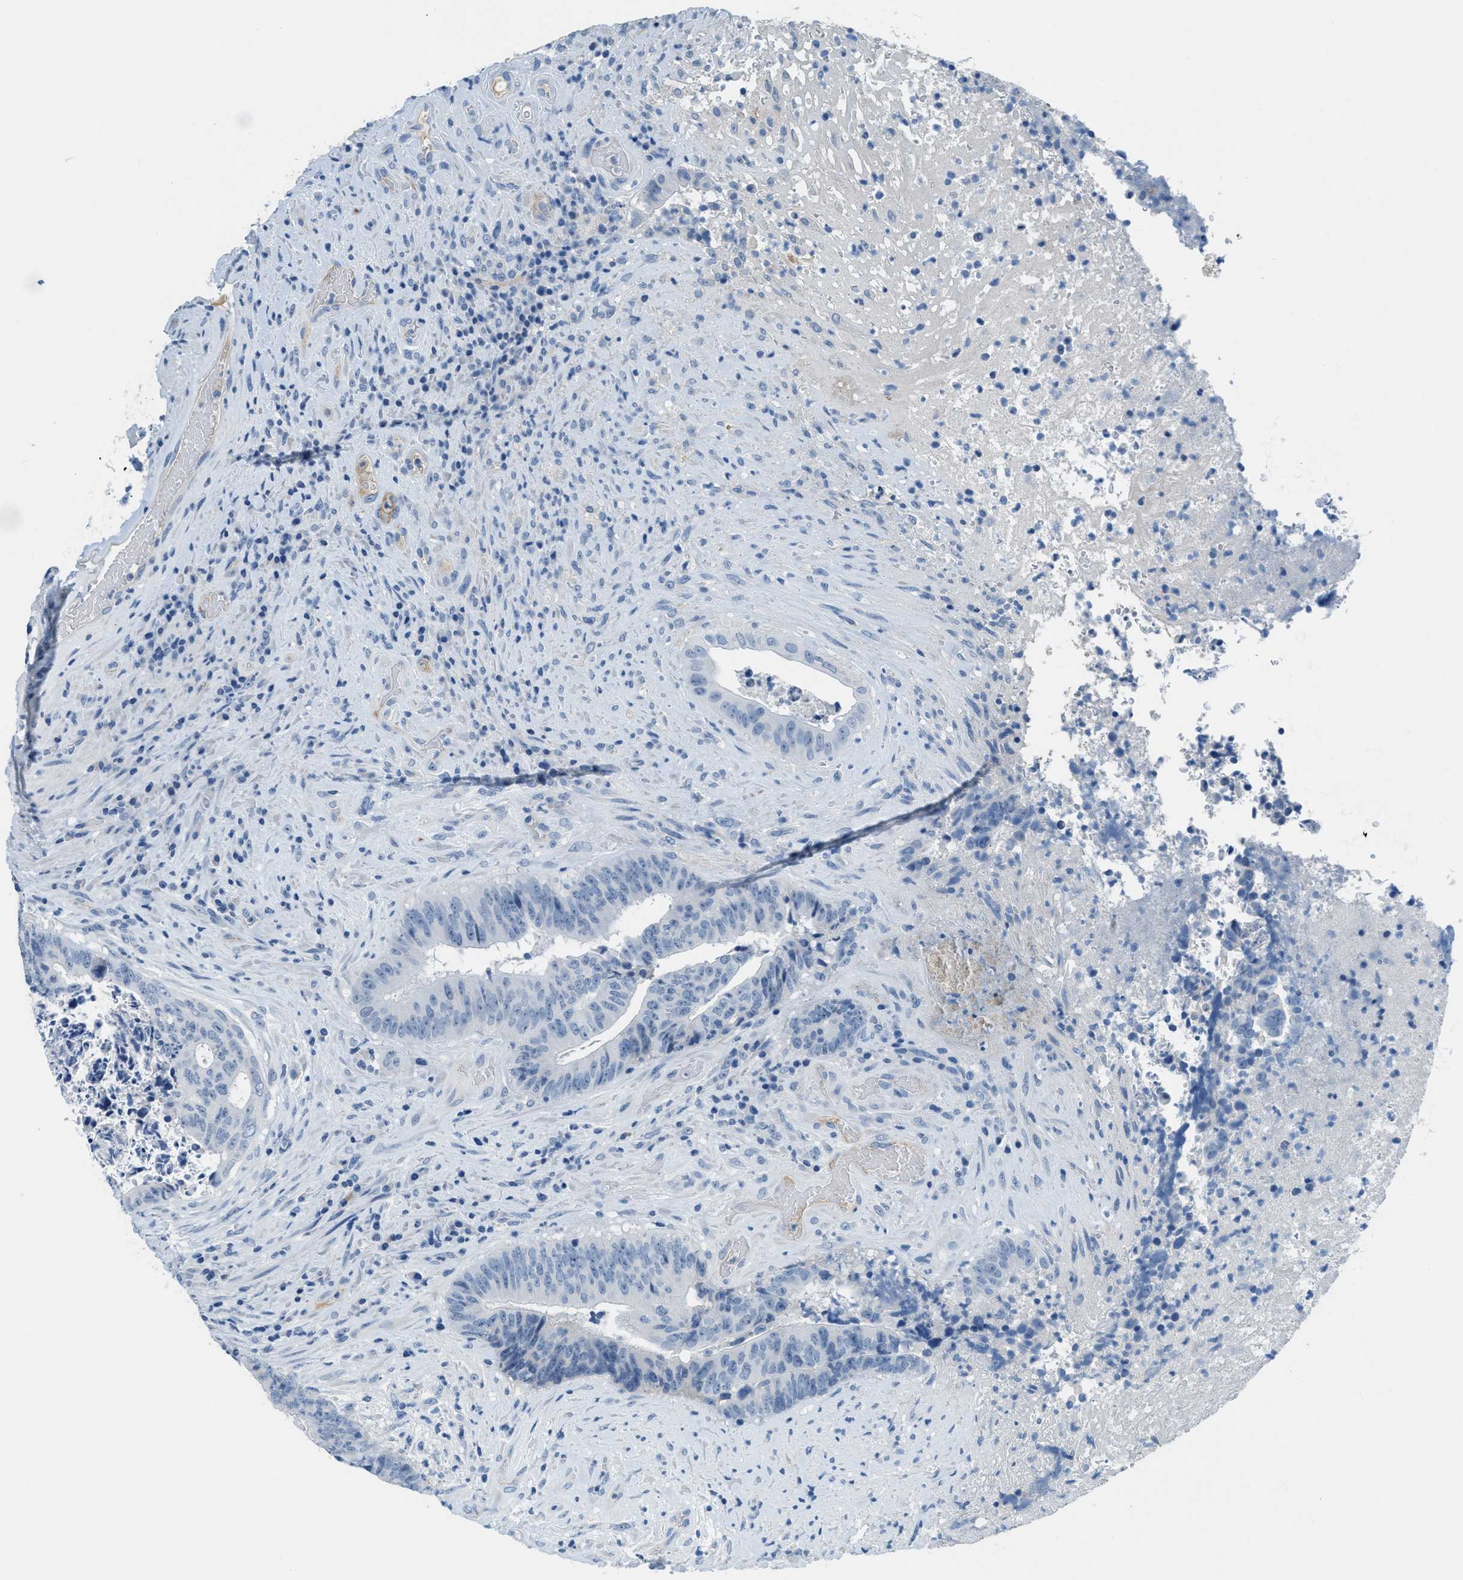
{"staining": {"intensity": "negative", "quantity": "none", "location": "none"}, "tissue": "colorectal cancer", "cell_type": "Tumor cells", "image_type": "cancer", "snomed": [{"axis": "morphology", "description": "Adenocarcinoma, NOS"}, {"axis": "topography", "description": "Rectum"}], "caption": "A high-resolution photomicrograph shows immunohistochemistry staining of colorectal cancer, which exhibits no significant expression in tumor cells.", "gene": "MGARP", "patient": {"sex": "male", "age": 72}}